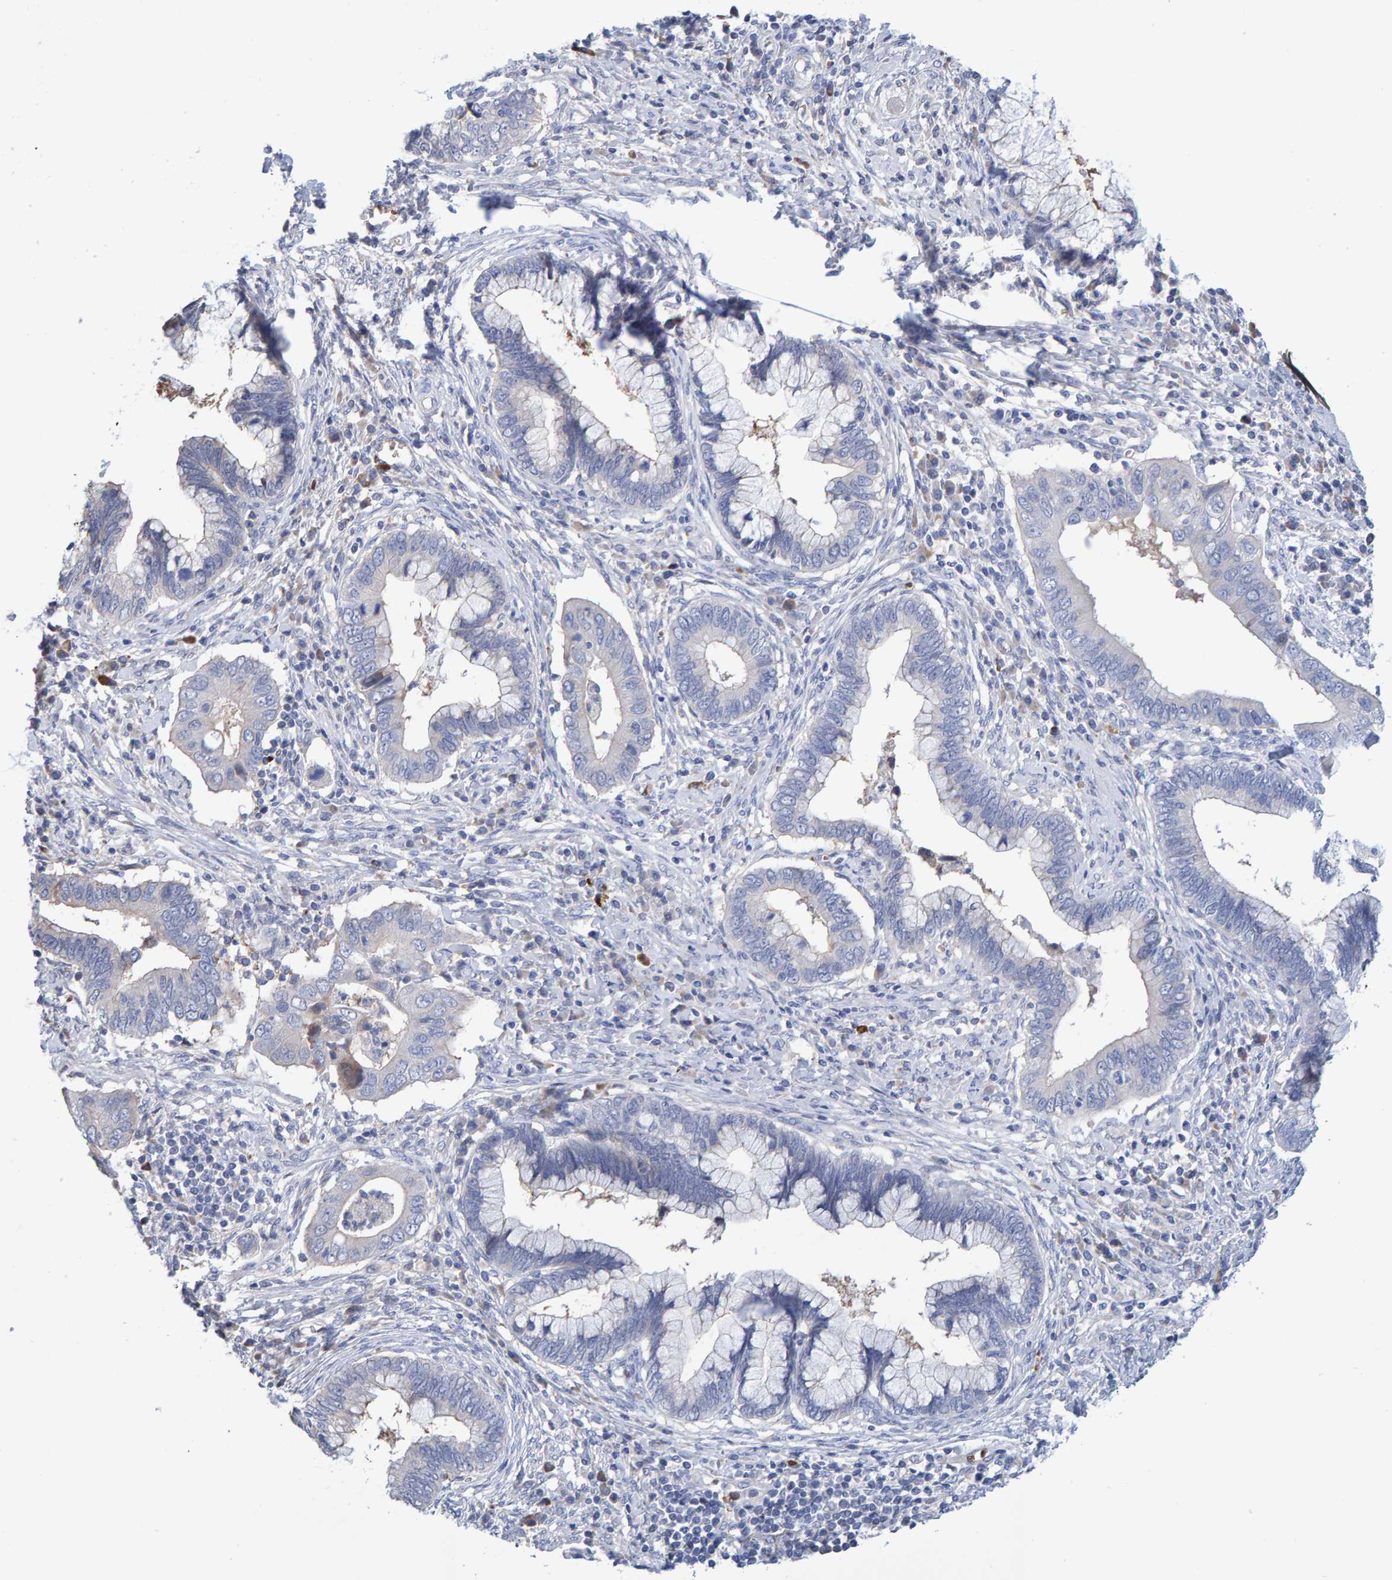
{"staining": {"intensity": "negative", "quantity": "none", "location": "none"}, "tissue": "cervical cancer", "cell_type": "Tumor cells", "image_type": "cancer", "snomed": [{"axis": "morphology", "description": "Adenocarcinoma, NOS"}, {"axis": "topography", "description": "Cervix"}], "caption": "The photomicrograph reveals no significant expression in tumor cells of cervical cancer (adenocarcinoma).", "gene": "VPS9D1", "patient": {"sex": "female", "age": 44}}